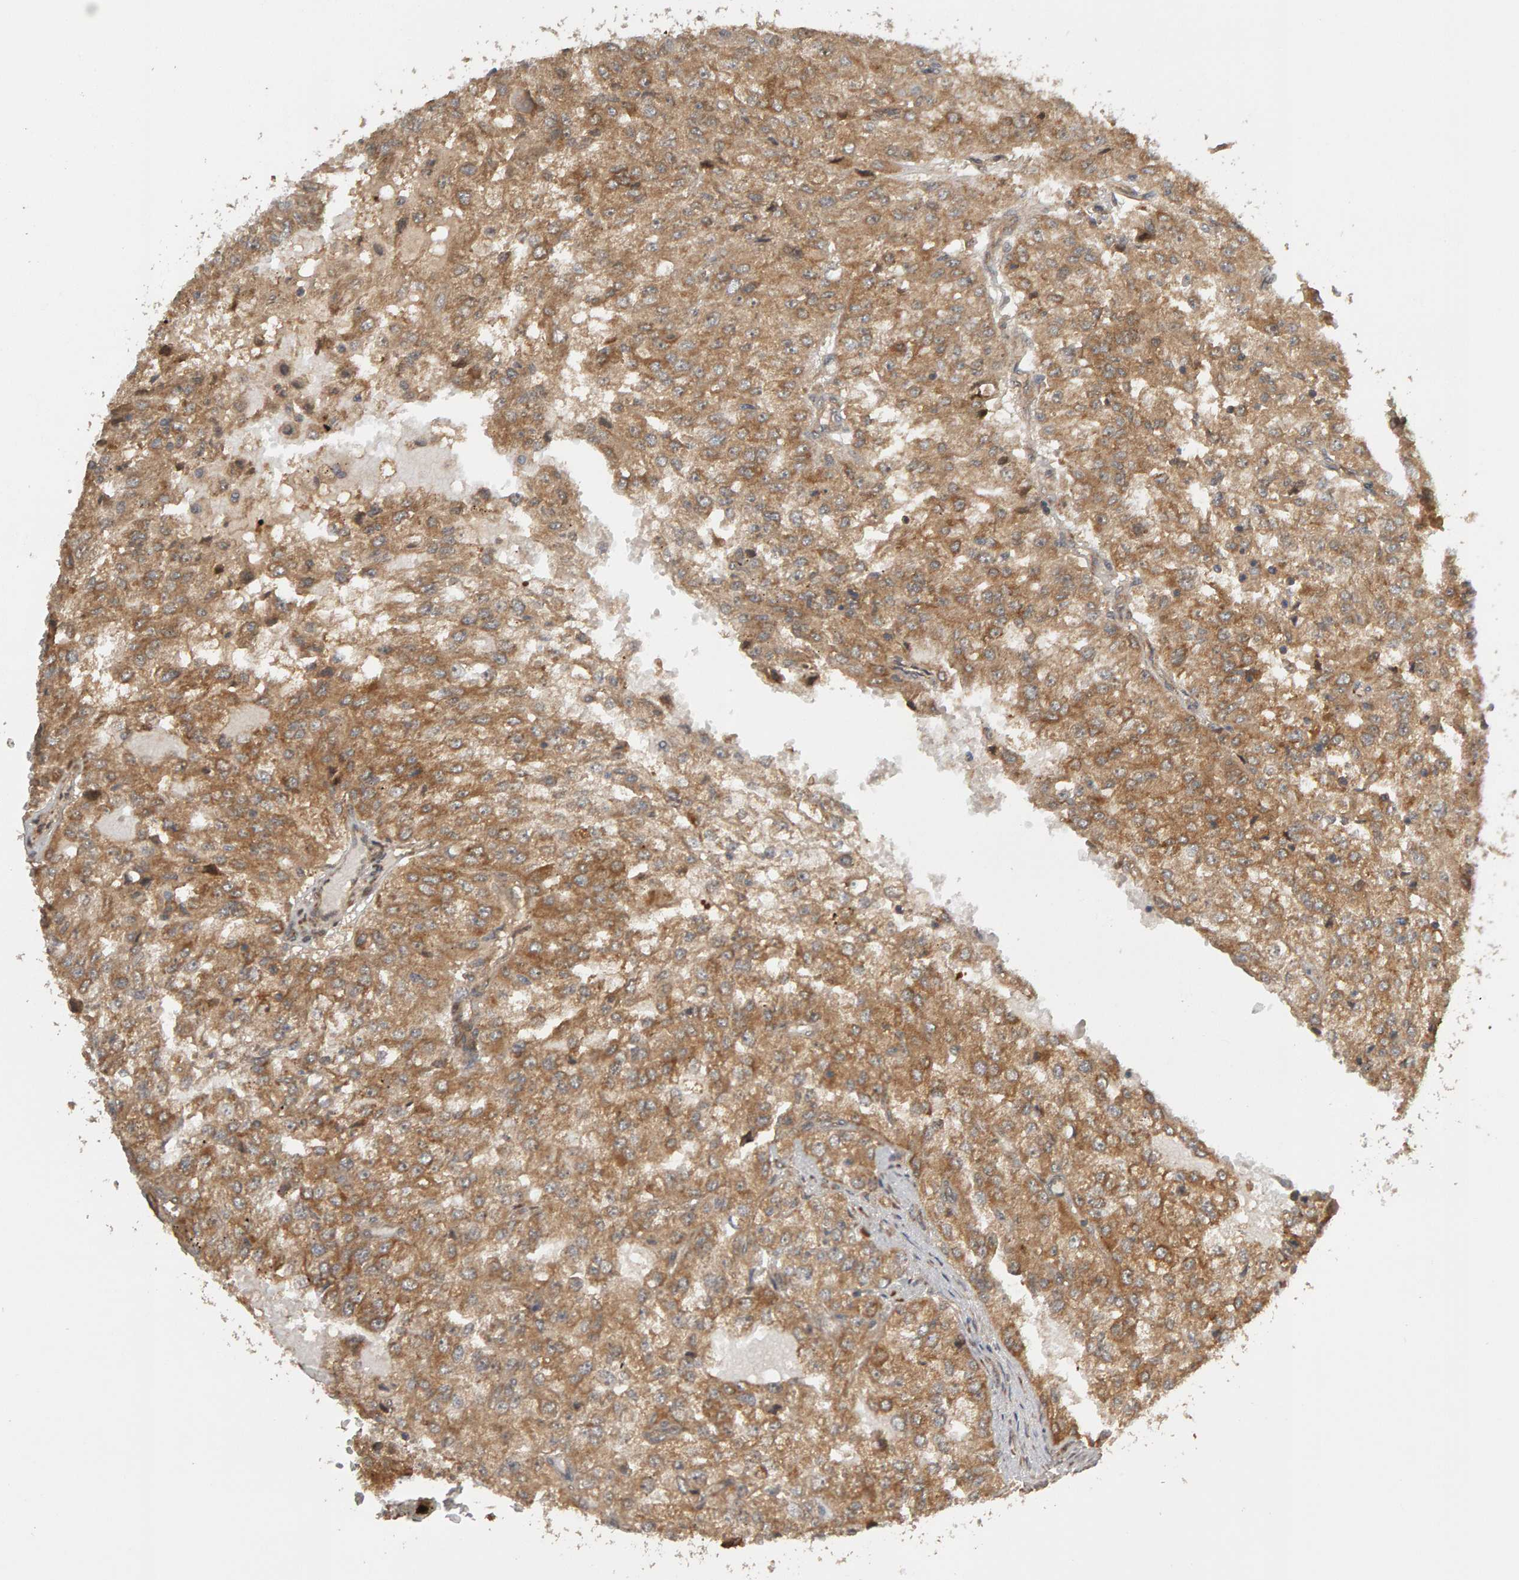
{"staining": {"intensity": "moderate", "quantity": ">75%", "location": "cytoplasmic/membranous"}, "tissue": "renal cancer", "cell_type": "Tumor cells", "image_type": "cancer", "snomed": [{"axis": "morphology", "description": "Adenocarcinoma, NOS"}, {"axis": "topography", "description": "Kidney"}], "caption": "IHC (DAB (3,3'-diaminobenzidine)) staining of renal adenocarcinoma exhibits moderate cytoplasmic/membranous protein positivity in about >75% of tumor cells.", "gene": "ZFAND1", "patient": {"sex": "female", "age": 54}}